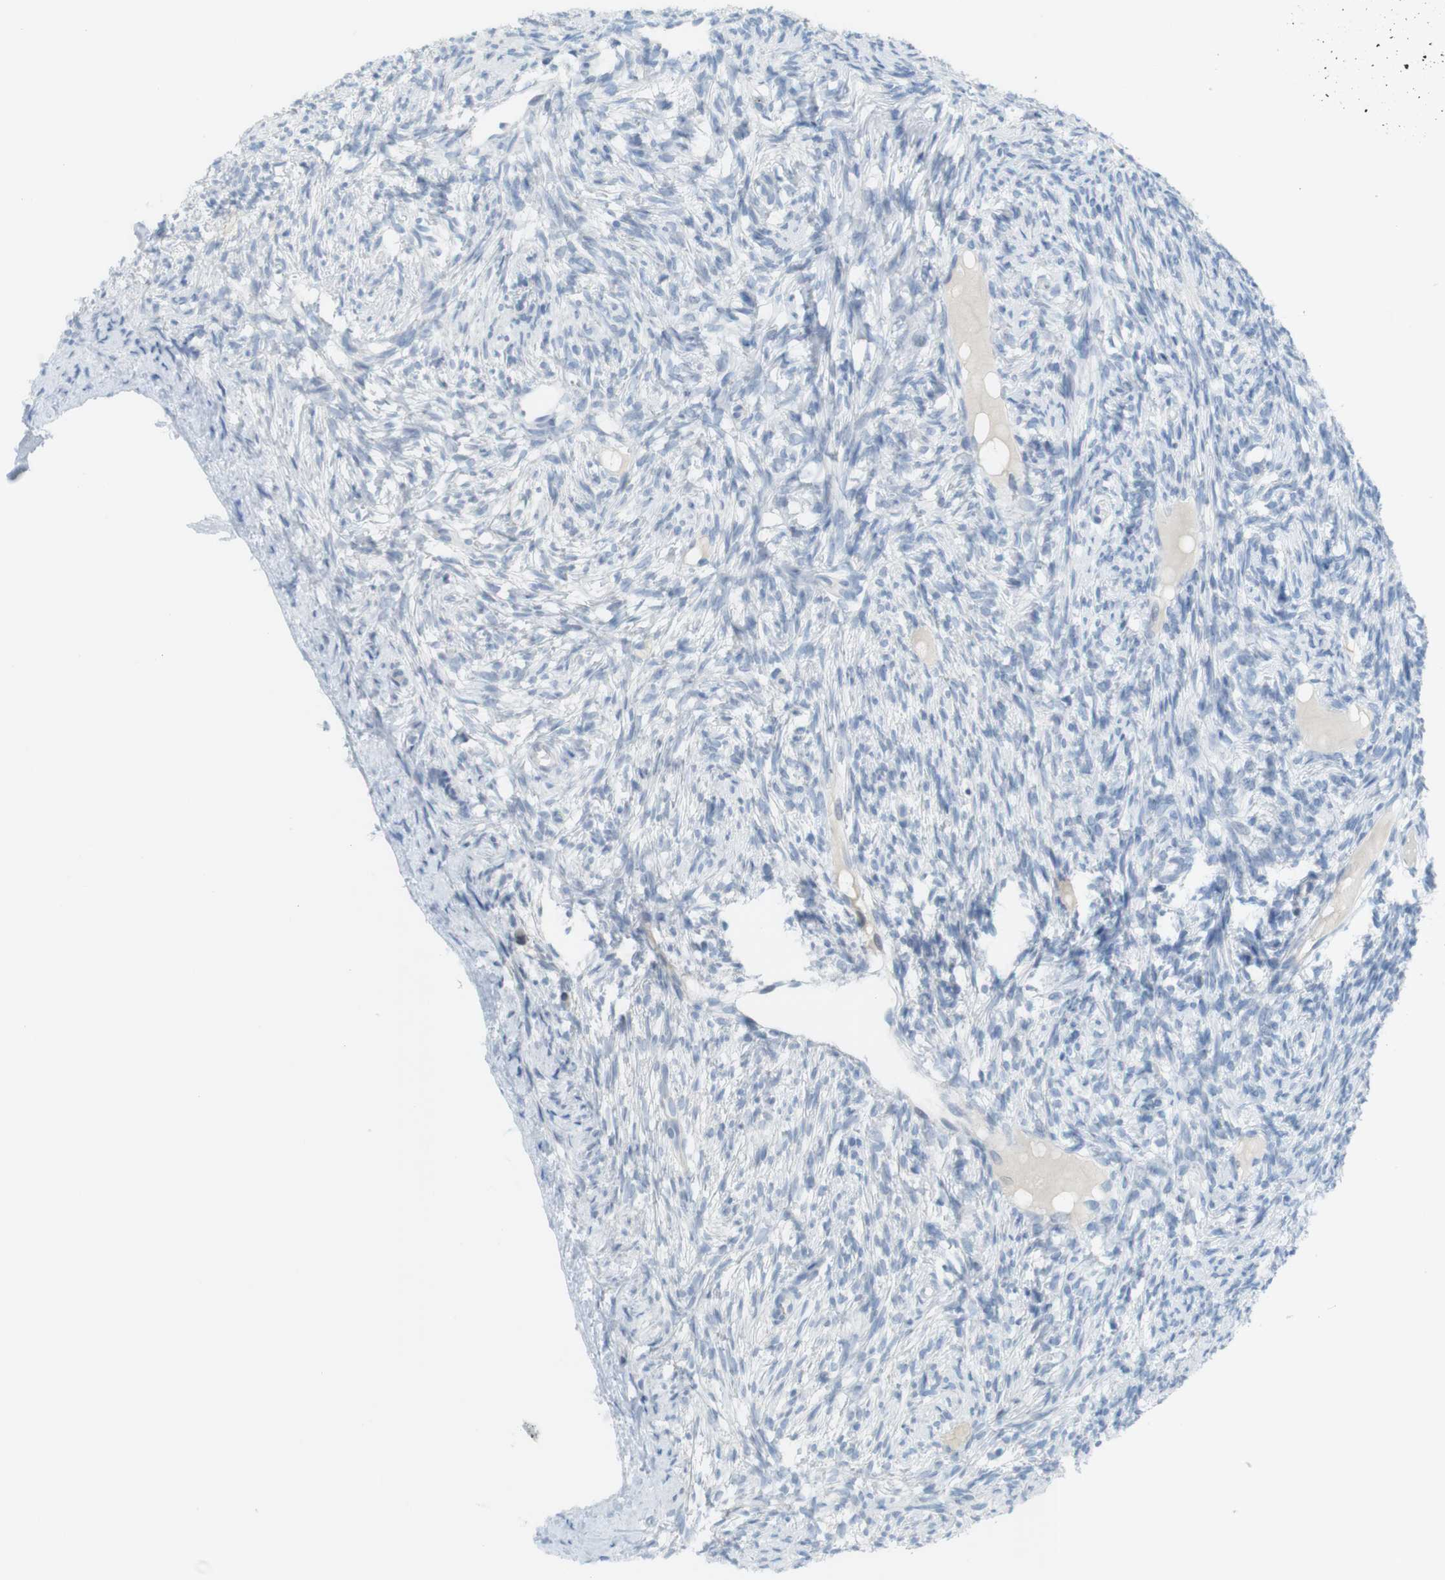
{"staining": {"intensity": "negative", "quantity": "none", "location": "none"}, "tissue": "ovary", "cell_type": "Follicle cells", "image_type": "normal", "snomed": [{"axis": "morphology", "description": "Normal tissue, NOS"}, {"axis": "topography", "description": "Ovary"}], "caption": "High power microscopy image of an immunohistochemistry micrograph of benign ovary, revealing no significant expression in follicle cells.", "gene": "YIPF1", "patient": {"sex": "female", "age": 33}}